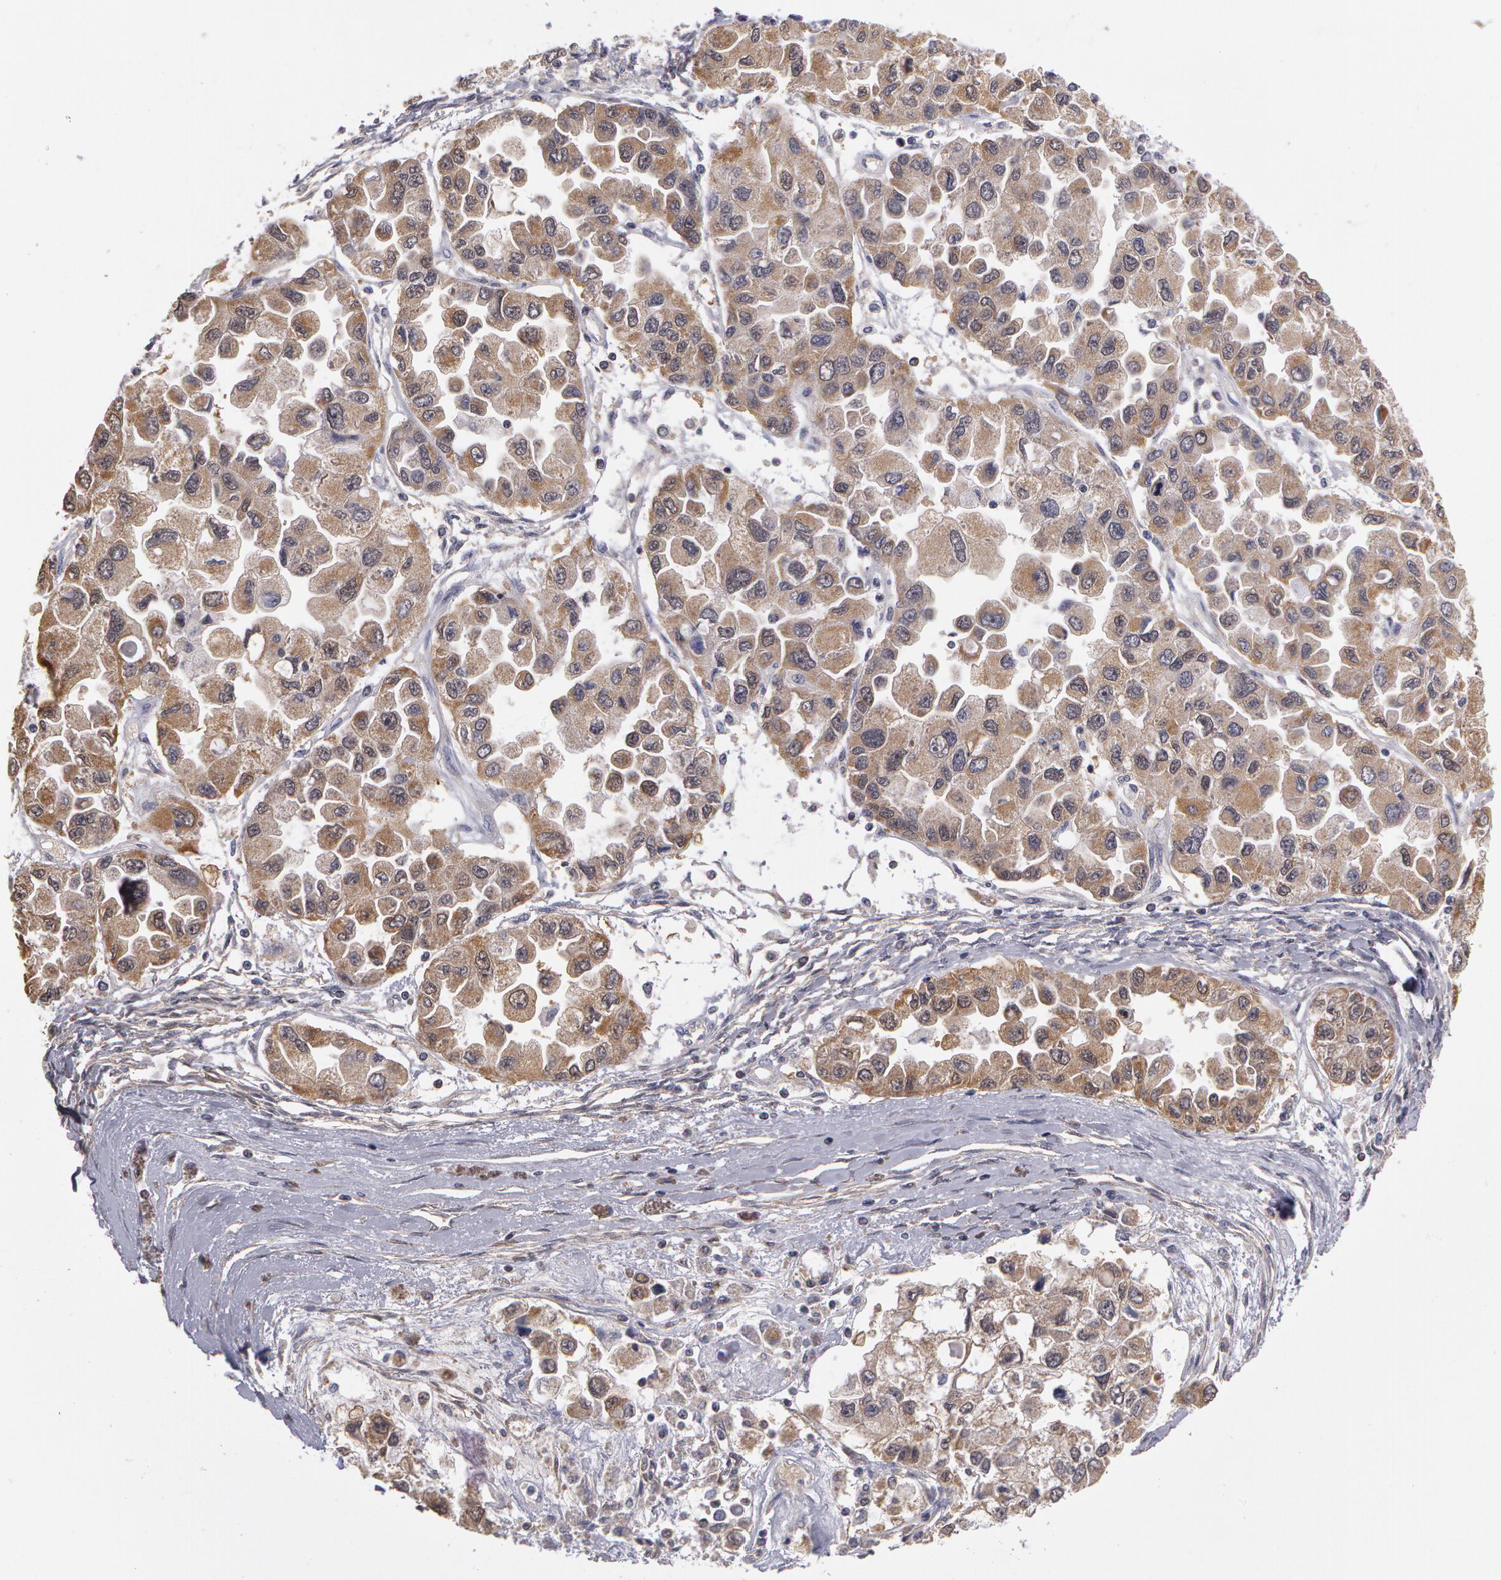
{"staining": {"intensity": "moderate", "quantity": ">75%", "location": "cytoplasmic/membranous"}, "tissue": "ovarian cancer", "cell_type": "Tumor cells", "image_type": "cancer", "snomed": [{"axis": "morphology", "description": "Cystadenocarcinoma, serous, NOS"}, {"axis": "topography", "description": "Ovary"}], "caption": "DAB immunohistochemical staining of human ovarian serous cystadenocarcinoma demonstrates moderate cytoplasmic/membranous protein staining in about >75% of tumor cells.", "gene": "MPST", "patient": {"sex": "female", "age": 84}}